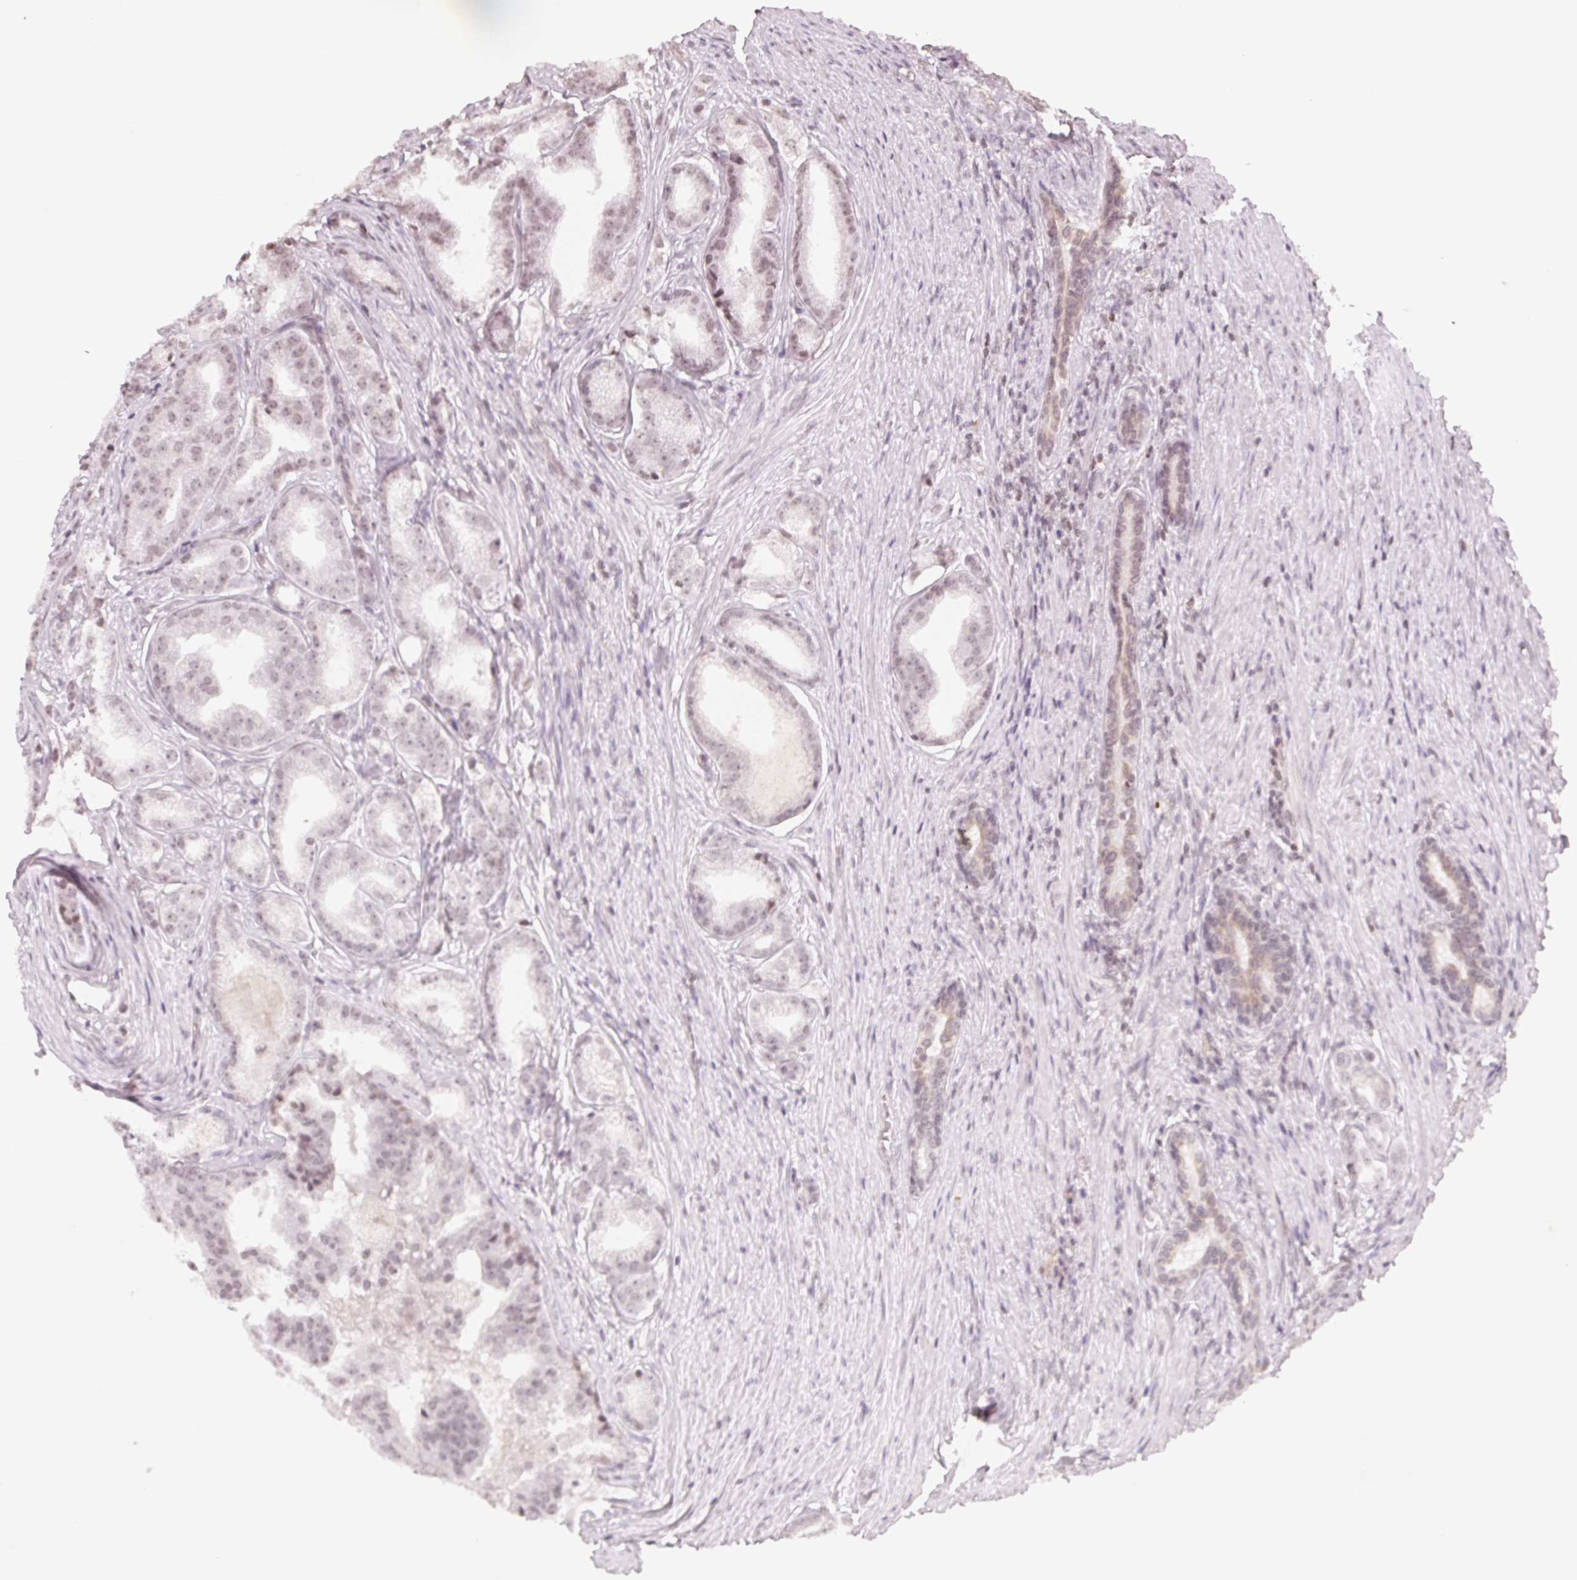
{"staining": {"intensity": "weak", "quantity": "<25%", "location": "nuclear"}, "tissue": "prostate cancer", "cell_type": "Tumor cells", "image_type": "cancer", "snomed": [{"axis": "morphology", "description": "Adenocarcinoma, Low grade"}, {"axis": "topography", "description": "Prostate"}], "caption": "DAB (3,3'-diaminobenzidine) immunohistochemical staining of prostate low-grade adenocarcinoma shows no significant staining in tumor cells.", "gene": "TBP", "patient": {"sex": "male", "age": 65}}